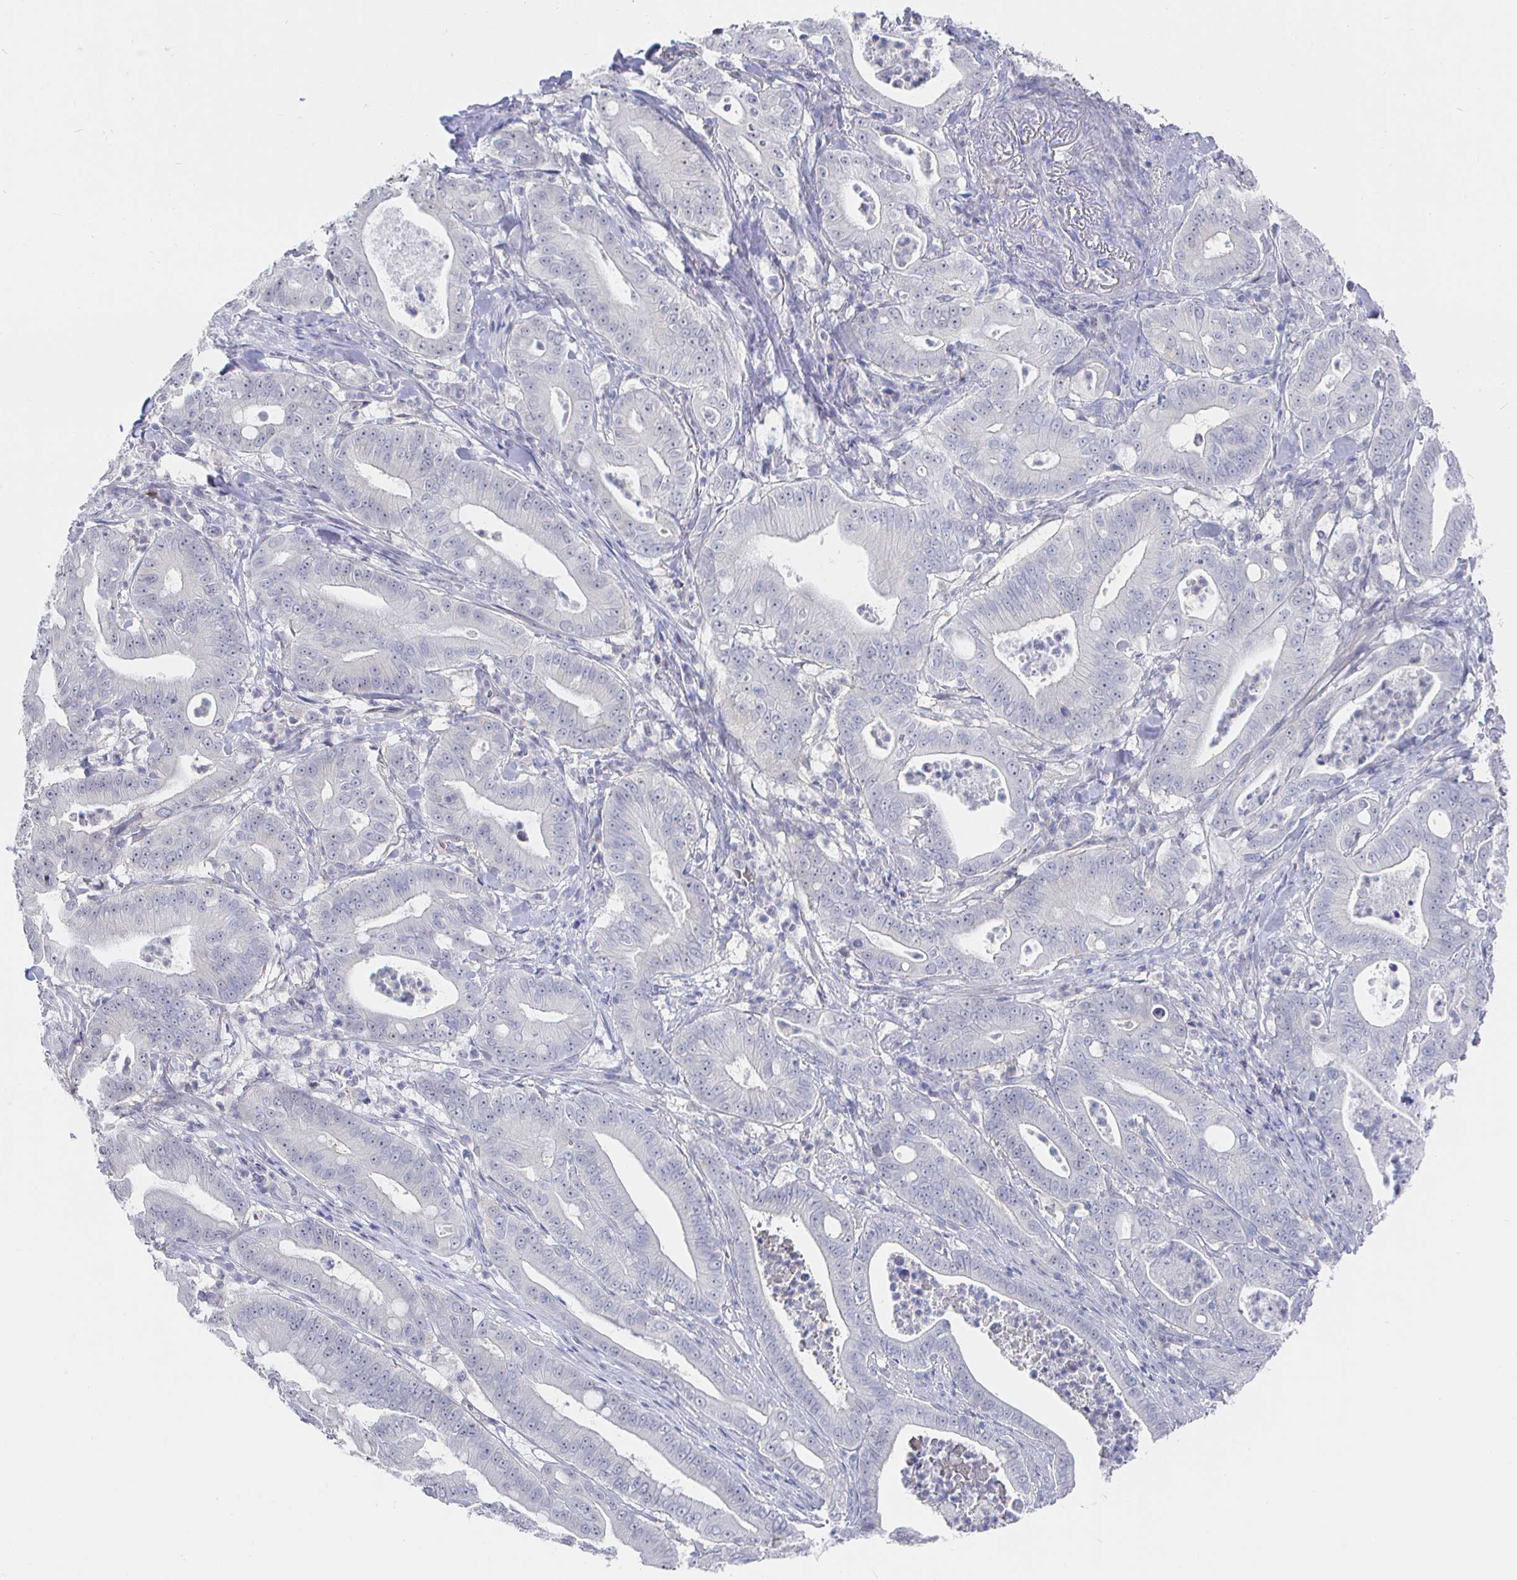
{"staining": {"intensity": "negative", "quantity": "none", "location": "none"}, "tissue": "pancreatic cancer", "cell_type": "Tumor cells", "image_type": "cancer", "snomed": [{"axis": "morphology", "description": "Adenocarcinoma, NOS"}, {"axis": "topography", "description": "Pancreas"}], "caption": "Tumor cells are negative for protein expression in human adenocarcinoma (pancreatic). The staining was performed using DAB (3,3'-diaminobenzidine) to visualize the protein expression in brown, while the nuclei were stained in blue with hematoxylin (Magnification: 20x).", "gene": "LRRC23", "patient": {"sex": "male", "age": 71}}